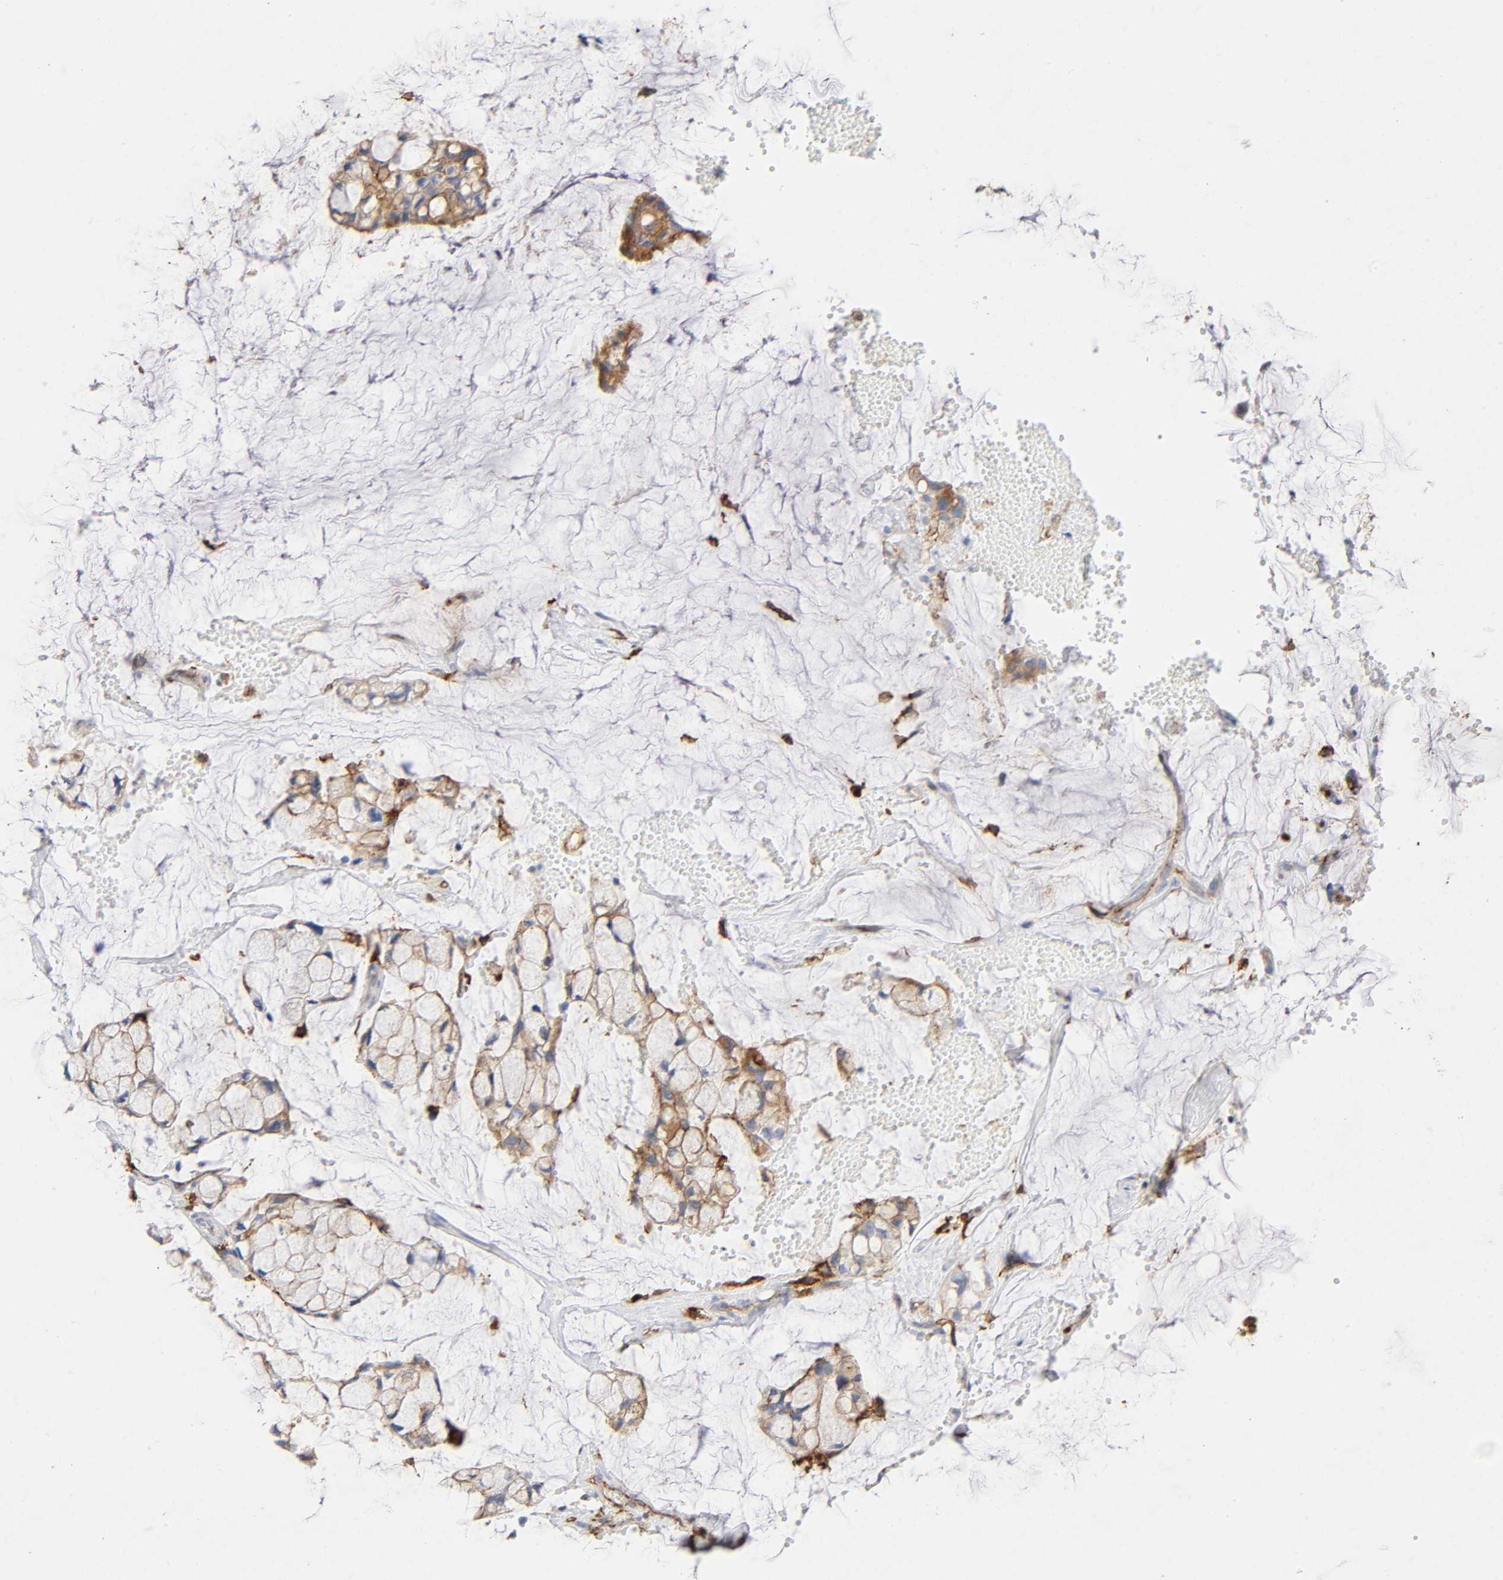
{"staining": {"intensity": "weak", "quantity": "25%-75%", "location": "cytoplasmic/membranous"}, "tissue": "ovarian cancer", "cell_type": "Tumor cells", "image_type": "cancer", "snomed": [{"axis": "morphology", "description": "Cystadenocarcinoma, mucinous, NOS"}, {"axis": "topography", "description": "Ovary"}], "caption": "IHC histopathology image of human ovarian cancer (mucinous cystadenocarcinoma) stained for a protein (brown), which demonstrates low levels of weak cytoplasmic/membranous expression in approximately 25%-75% of tumor cells.", "gene": "LYN", "patient": {"sex": "female", "age": 39}}